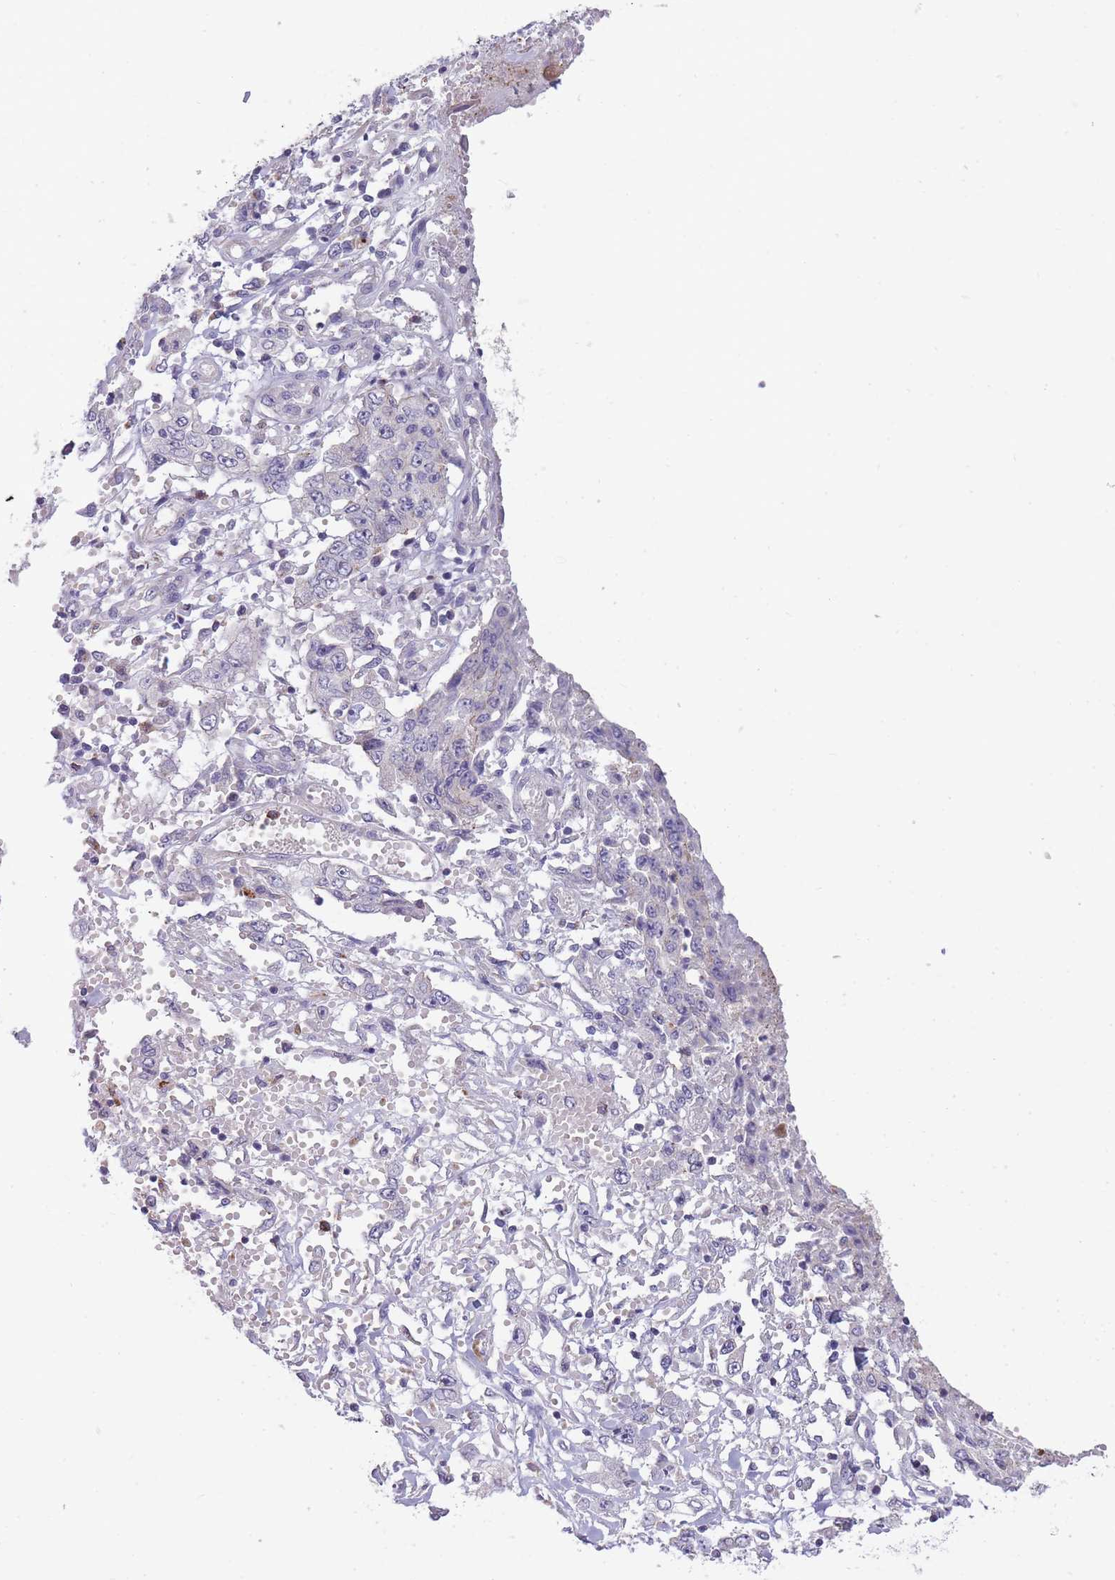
{"staining": {"intensity": "negative", "quantity": "none", "location": "none"}, "tissue": "stomach cancer", "cell_type": "Tumor cells", "image_type": "cancer", "snomed": [{"axis": "morphology", "description": "Adenocarcinoma, NOS"}, {"axis": "topography", "description": "Stomach, upper"}], "caption": "Image shows no significant protein positivity in tumor cells of stomach adenocarcinoma.", "gene": "TRIM61", "patient": {"sex": "male", "age": 62}}